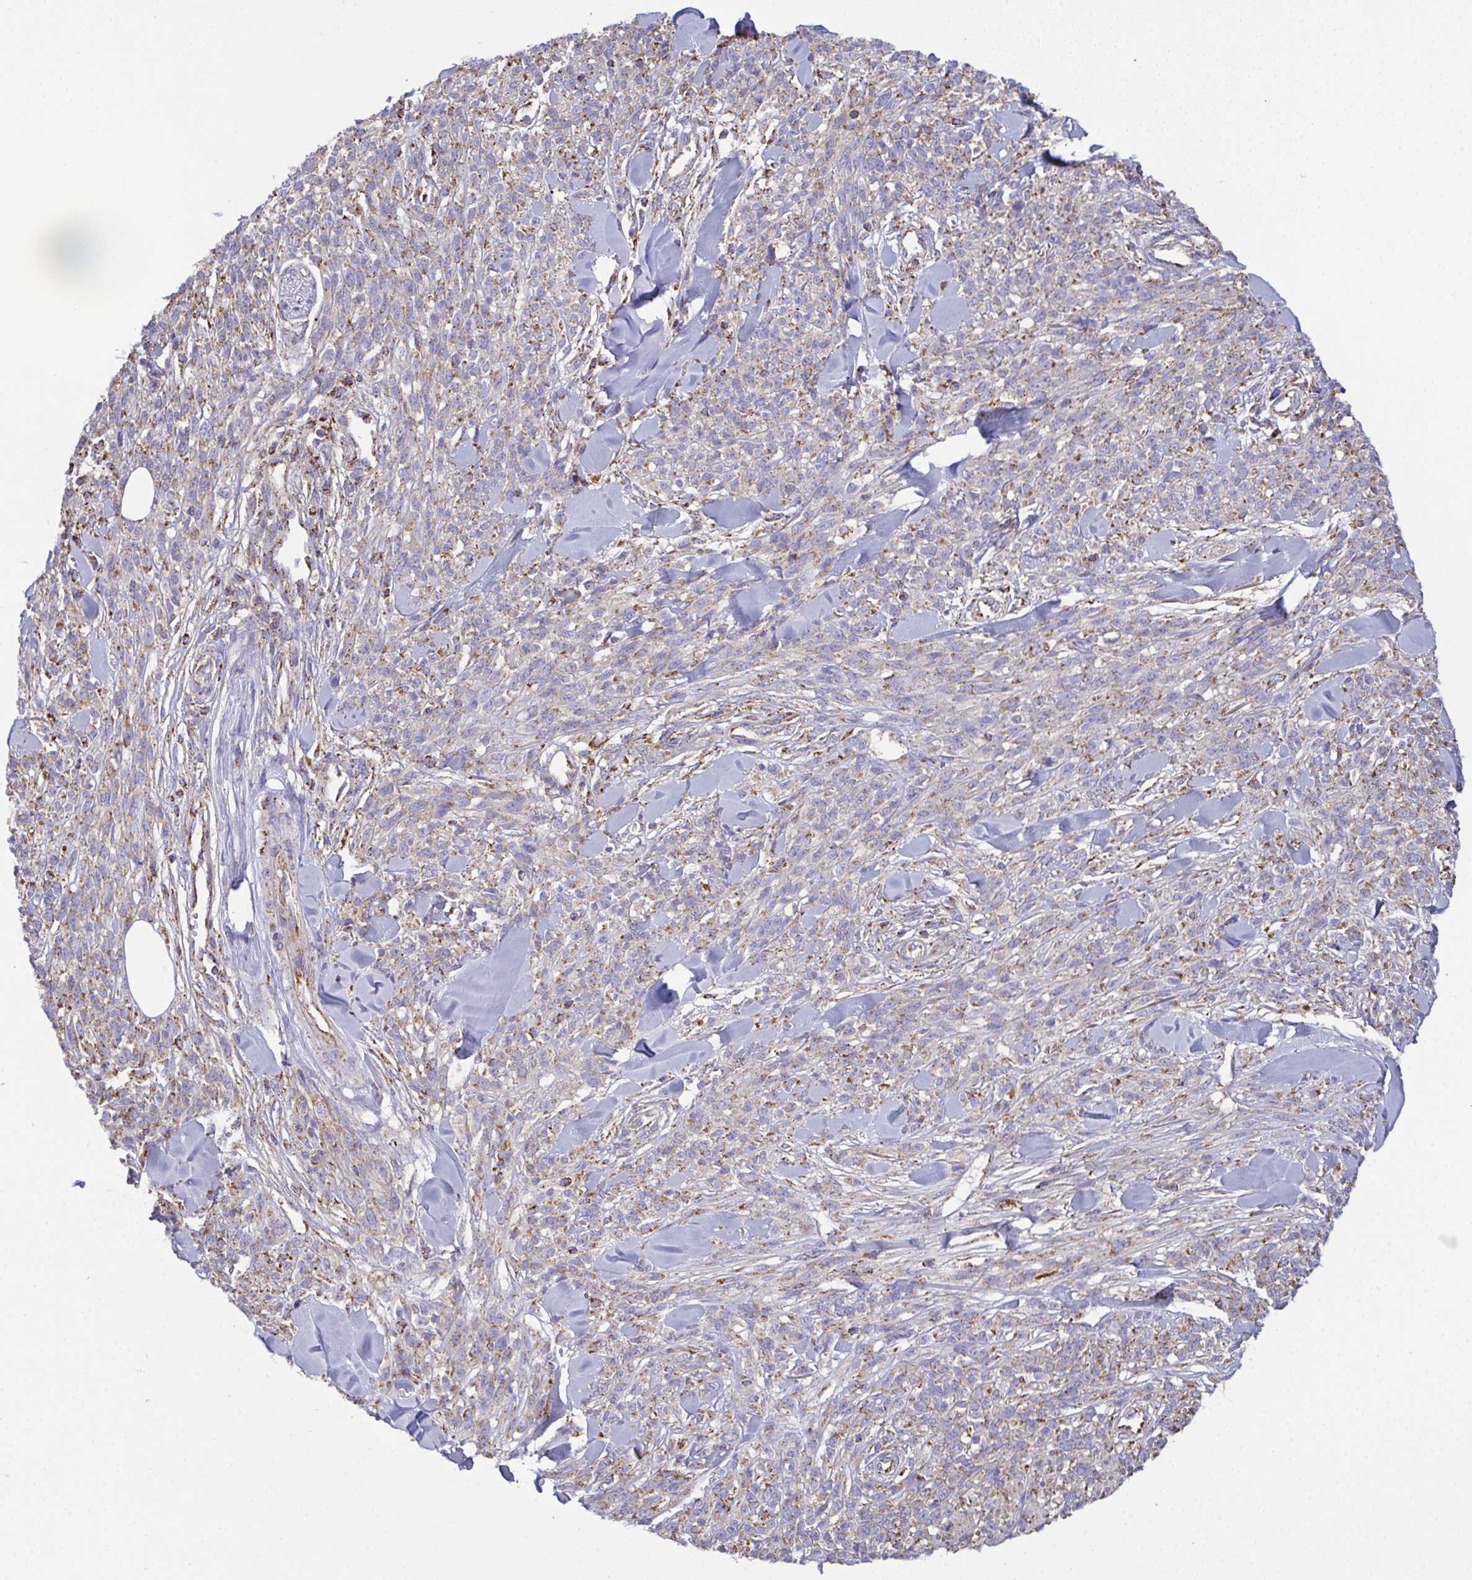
{"staining": {"intensity": "weak", "quantity": "25%-75%", "location": "cytoplasmic/membranous"}, "tissue": "melanoma", "cell_type": "Tumor cells", "image_type": "cancer", "snomed": [{"axis": "morphology", "description": "Malignant melanoma, NOS"}, {"axis": "topography", "description": "Skin"}, {"axis": "topography", "description": "Skin of trunk"}], "caption": "Immunohistochemistry (DAB) staining of malignant melanoma reveals weak cytoplasmic/membranous protein expression in approximately 25%-75% of tumor cells.", "gene": "CSDE1", "patient": {"sex": "male", "age": 74}}